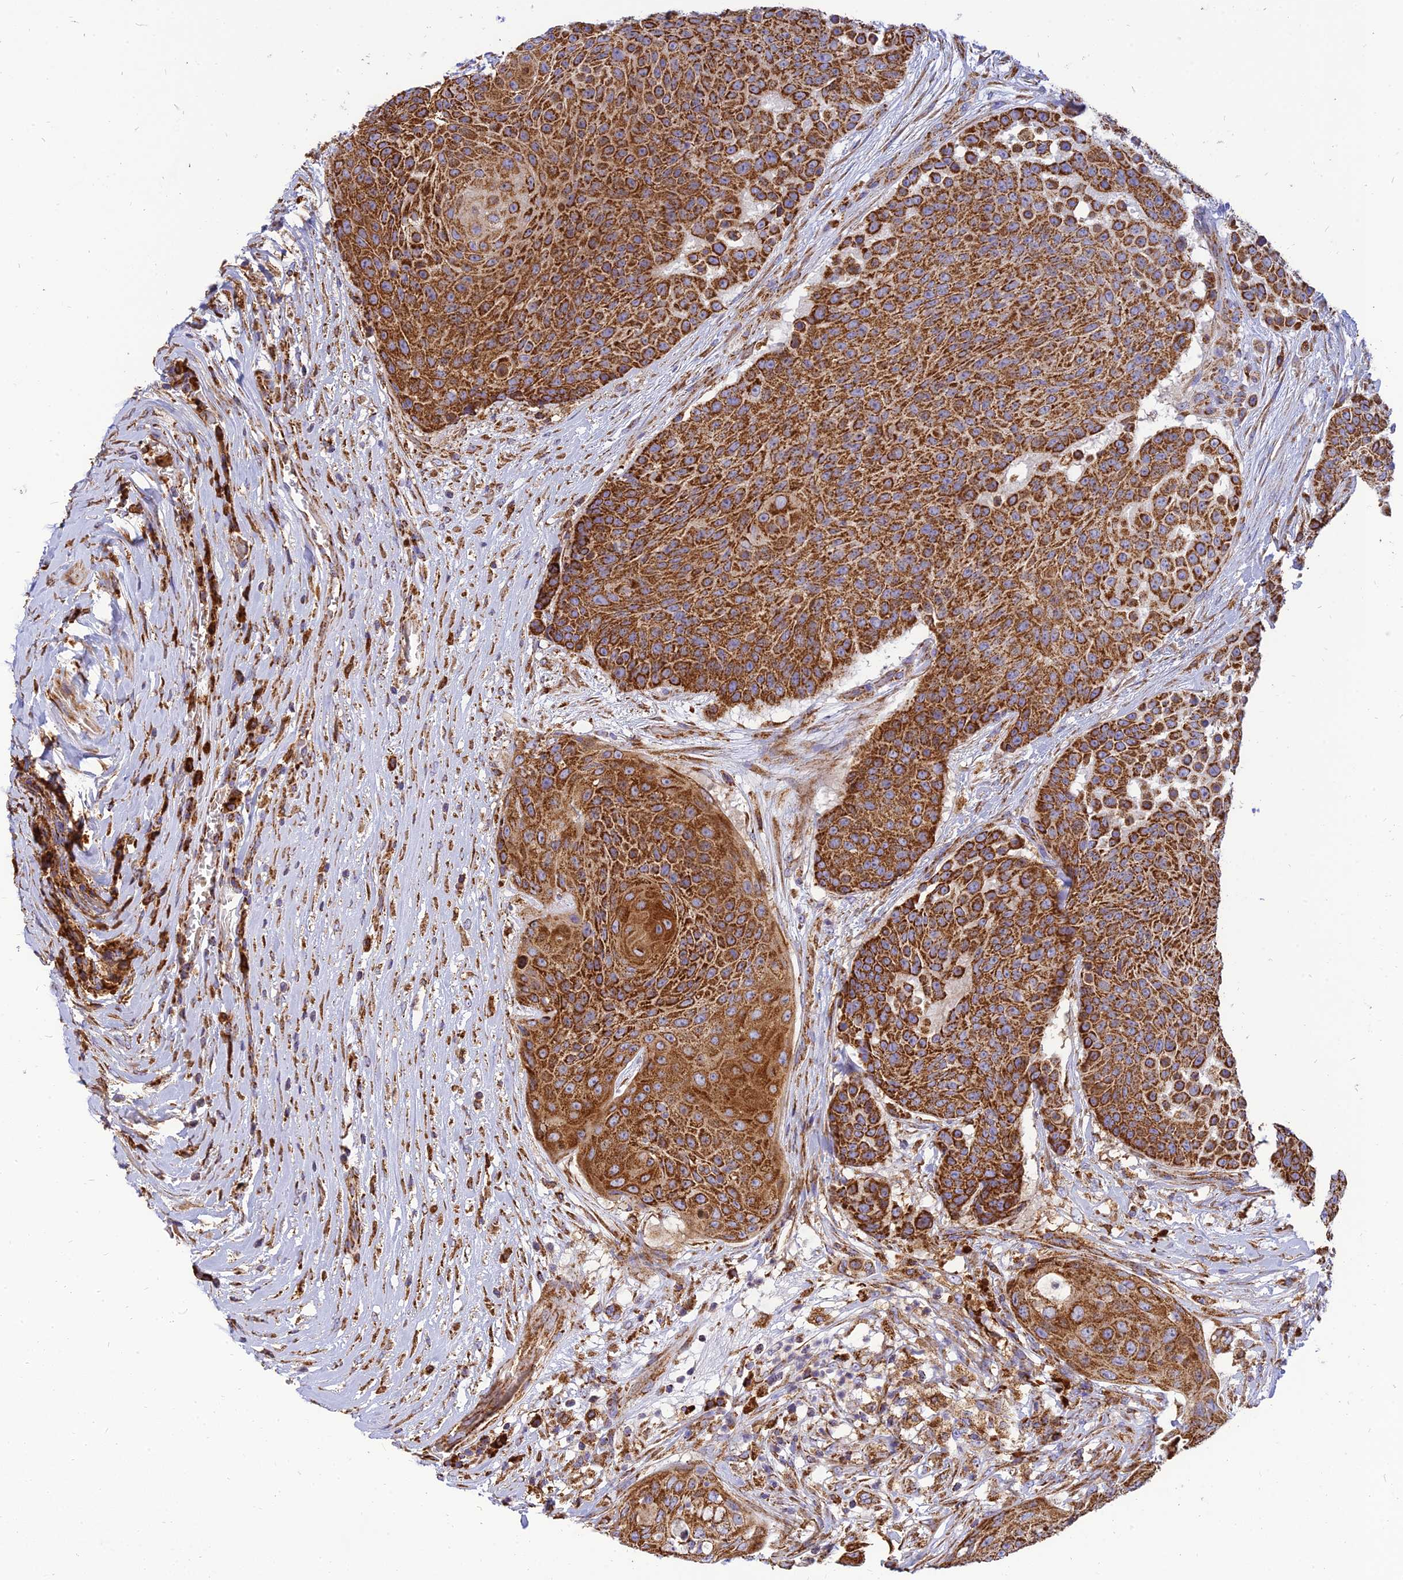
{"staining": {"intensity": "strong", "quantity": ">75%", "location": "cytoplasmic/membranous"}, "tissue": "urothelial cancer", "cell_type": "Tumor cells", "image_type": "cancer", "snomed": [{"axis": "morphology", "description": "Urothelial carcinoma, High grade"}, {"axis": "topography", "description": "Urinary bladder"}], "caption": "Urothelial carcinoma (high-grade) stained with a protein marker displays strong staining in tumor cells.", "gene": "THUMPD2", "patient": {"sex": "female", "age": 63}}